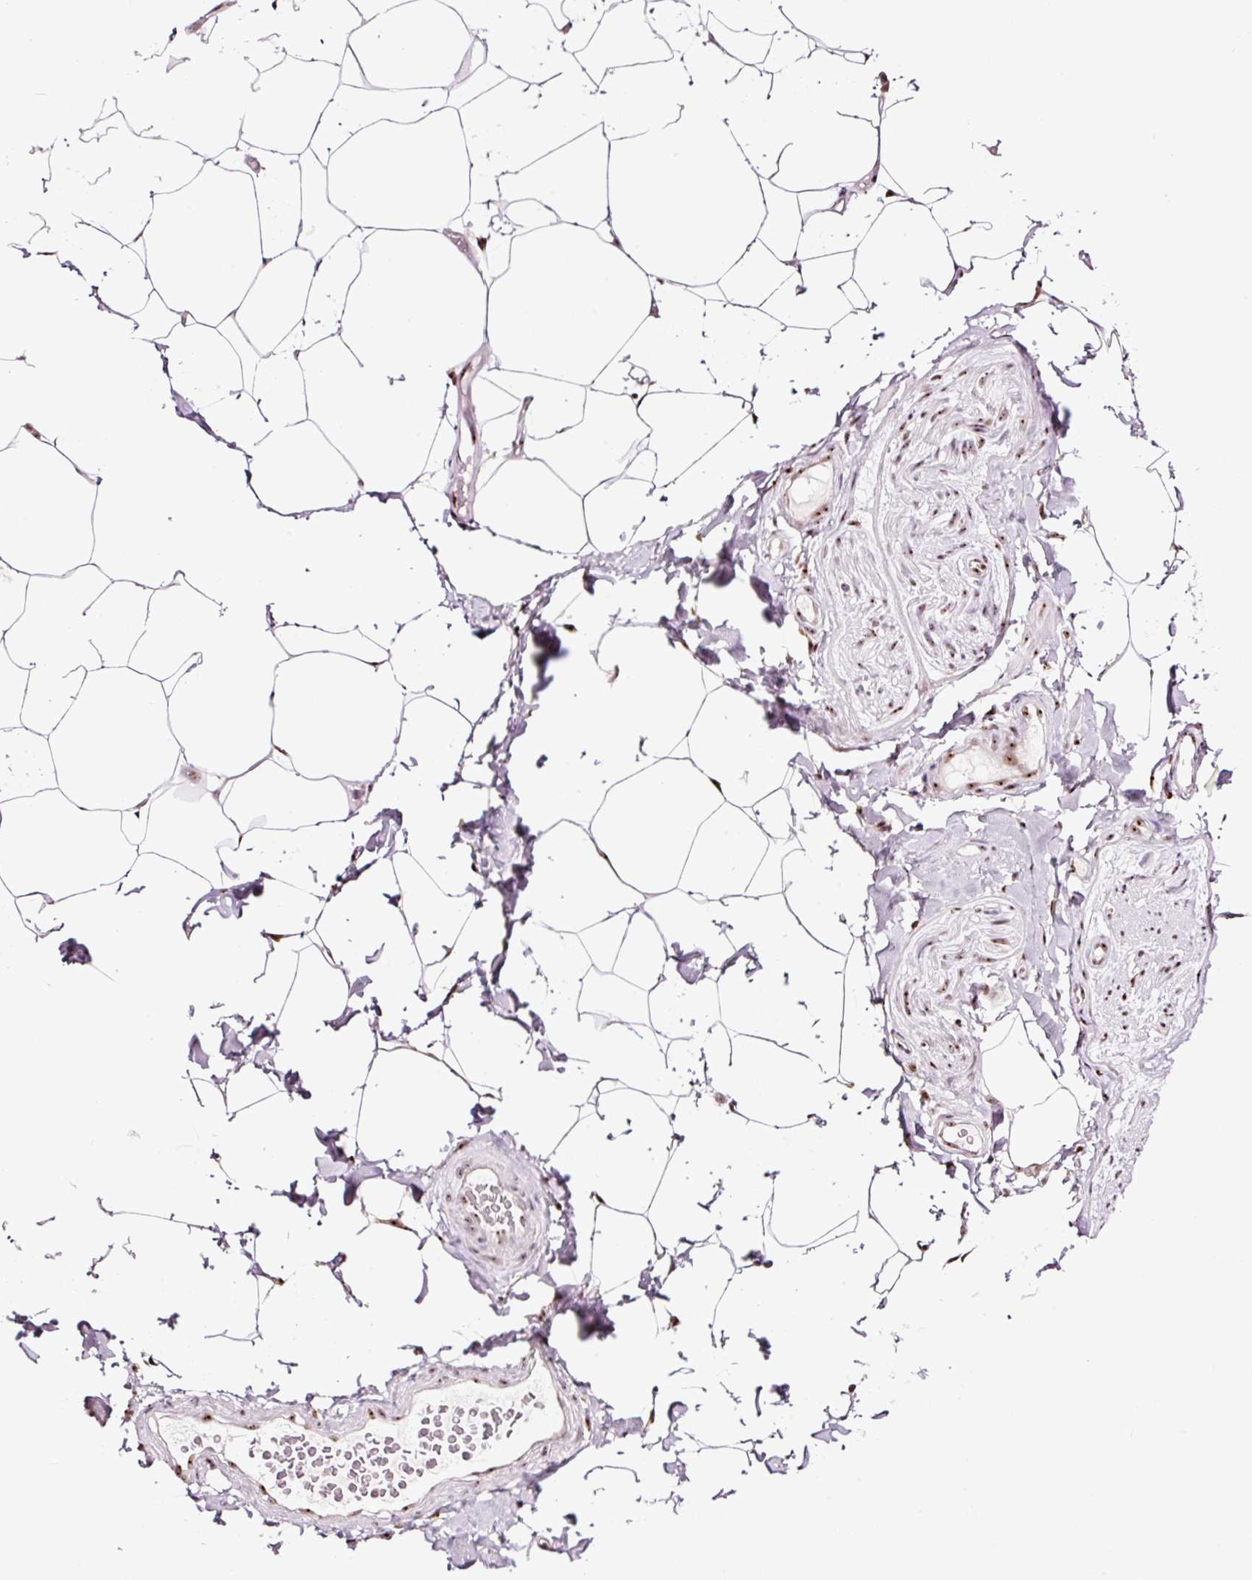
{"staining": {"intensity": "negative", "quantity": "none", "location": "none"}, "tissue": "adipose tissue", "cell_type": "Adipocytes", "image_type": "normal", "snomed": [{"axis": "morphology", "description": "Normal tissue, NOS"}, {"axis": "topography", "description": "Vascular tissue"}, {"axis": "topography", "description": "Peripheral nerve tissue"}], "caption": "The immunohistochemistry image has no significant expression in adipocytes of adipose tissue. (Stains: DAB immunohistochemistry with hematoxylin counter stain, Microscopy: brightfield microscopy at high magnification).", "gene": "GNL3", "patient": {"sex": "male", "age": 41}}